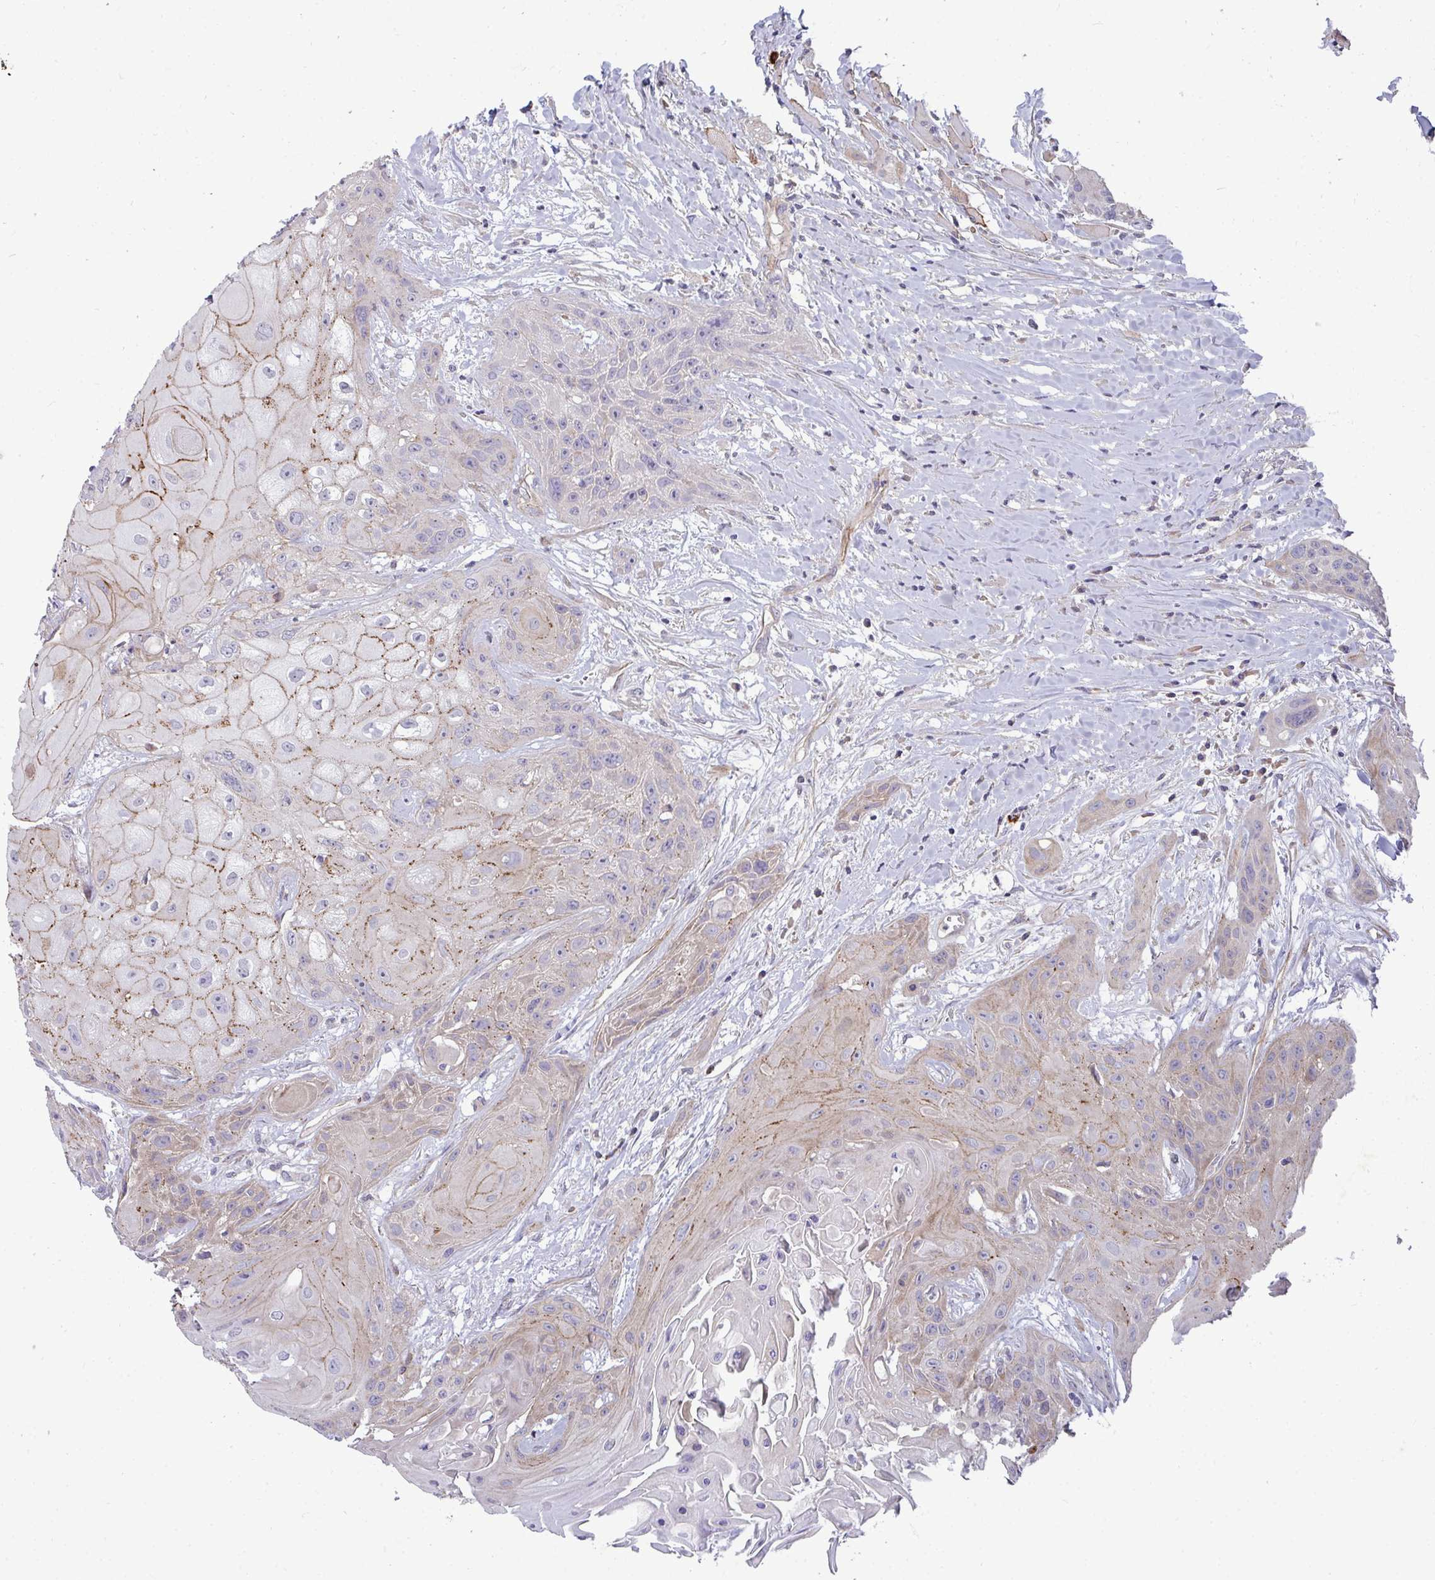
{"staining": {"intensity": "weak", "quantity": "25%-75%", "location": "cytoplasmic/membranous"}, "tissue": "head and neck cancer", "cell_type": "Tumor cells", "image_type": "cancer", "snomed": [{"axis": "morphology", "description": "Squamous cell carcinoma, NOS"}, {"axis": "topography", "description": "Head-Neck"}], "caption": "Protein expression analysis of squamous cell carcinoma (head and neck) reveals weak cytoplasmic/membranous positivity in about 25%-75% of tumor cells. (Brightfield microscopy of DAB IHC at high magnification).", "gene": "SH2D1B", "patient": {"sex": "female", "age": 73}}